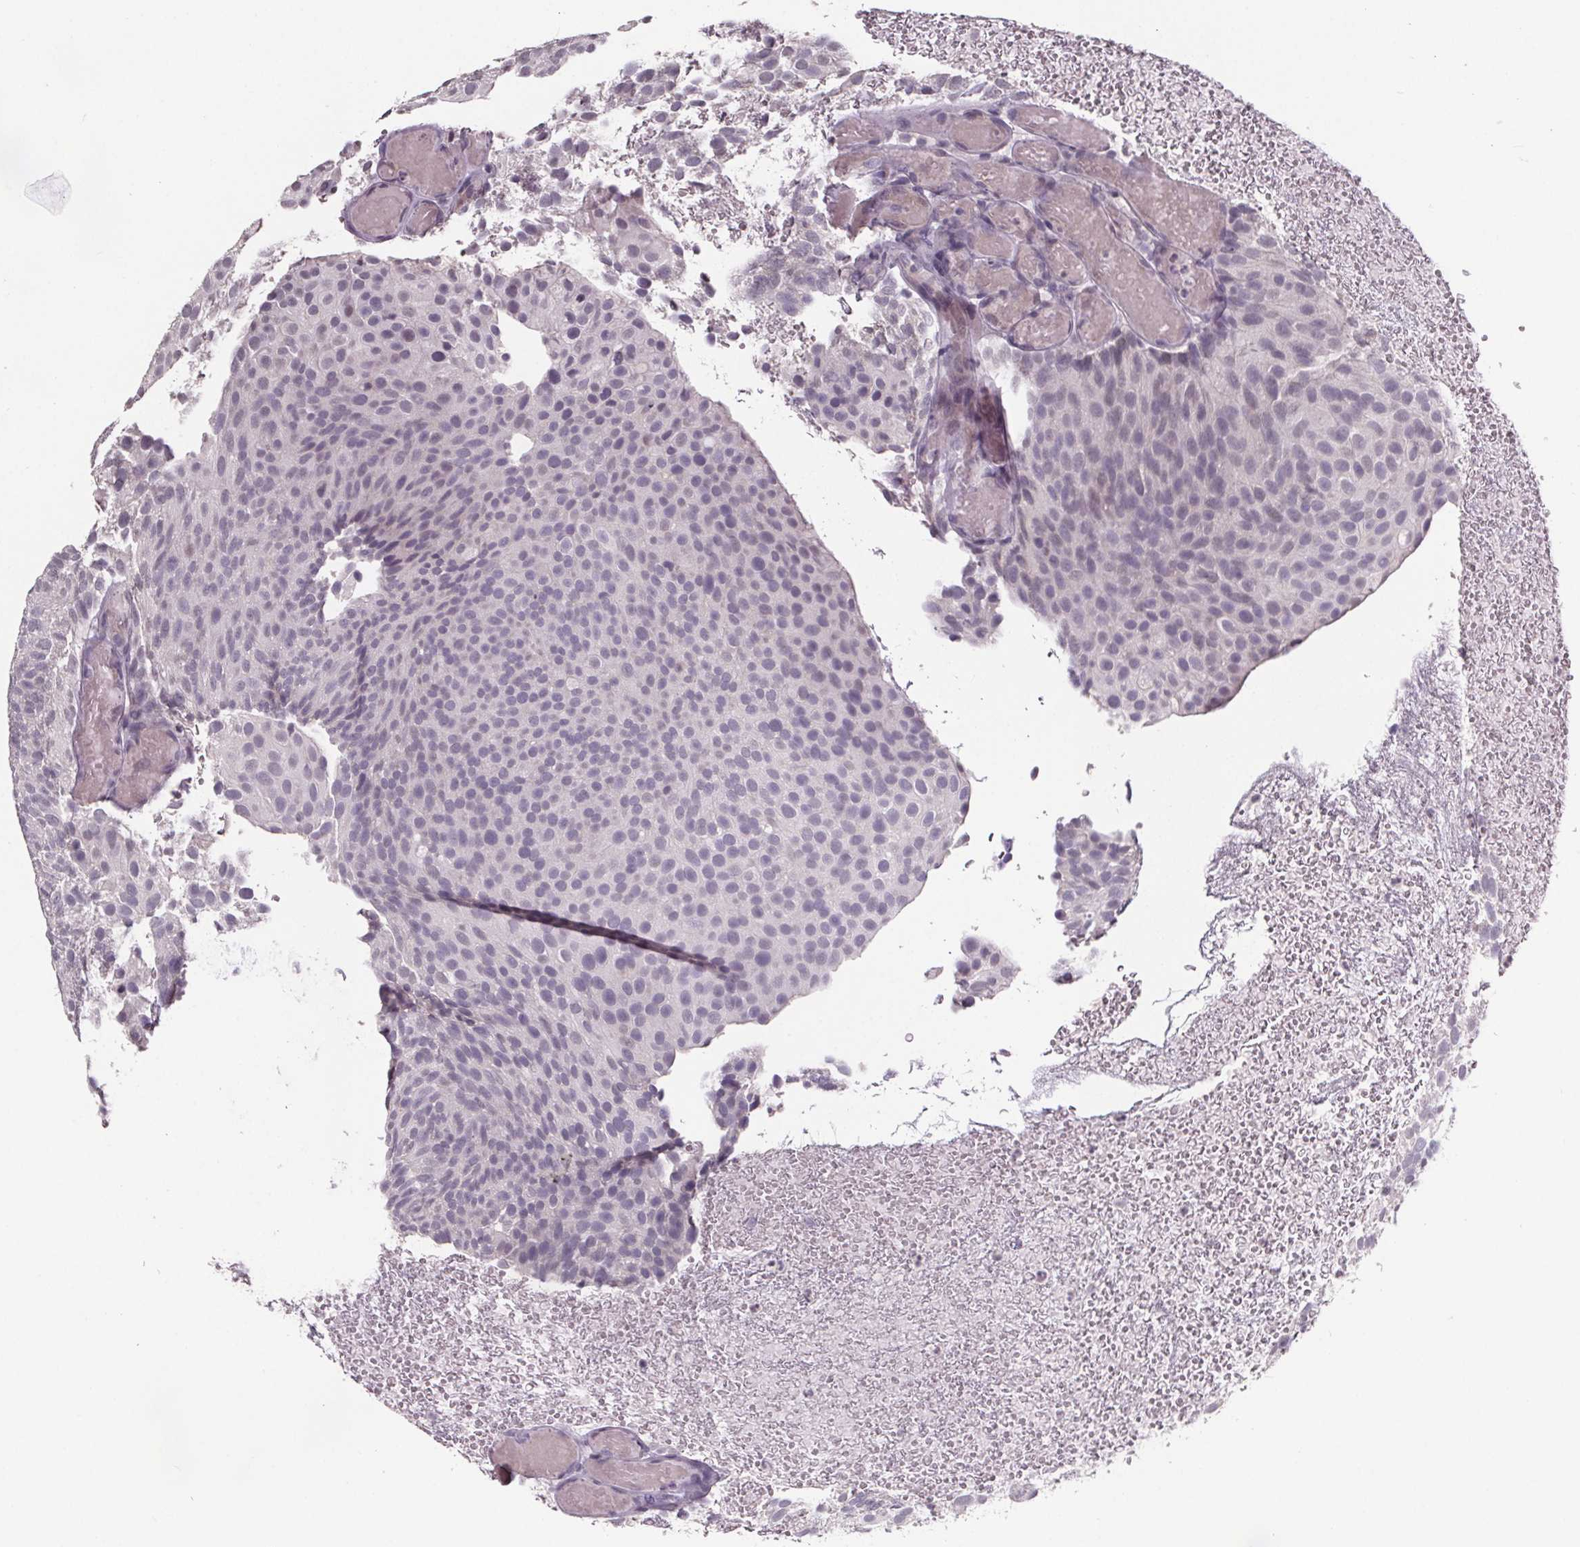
{"staining": {"intensity": "negative", "quantity": "none", "location": "none"}, "tissue": "urothelial cancer", "cell_type": "Tumor cells", "image_type": "cancer", "snomed": [{"axis": "morphology", "description": "Urothelial carcinoma, Low grade"}, {"axis": "topography", "description": "Urinary bladder"}], "caption": "Photomicrograph shows no protein expression in tumor cells of low-grade urothelial carcinoma tissue. The staining was performed using DAB to visualize the protein expression in brown, while the nuclei were stained in blue with hematoxylin (Magnification: 20x).", "gene": "NKX6-1", "patient": {"sex": "male", "age": 78}}